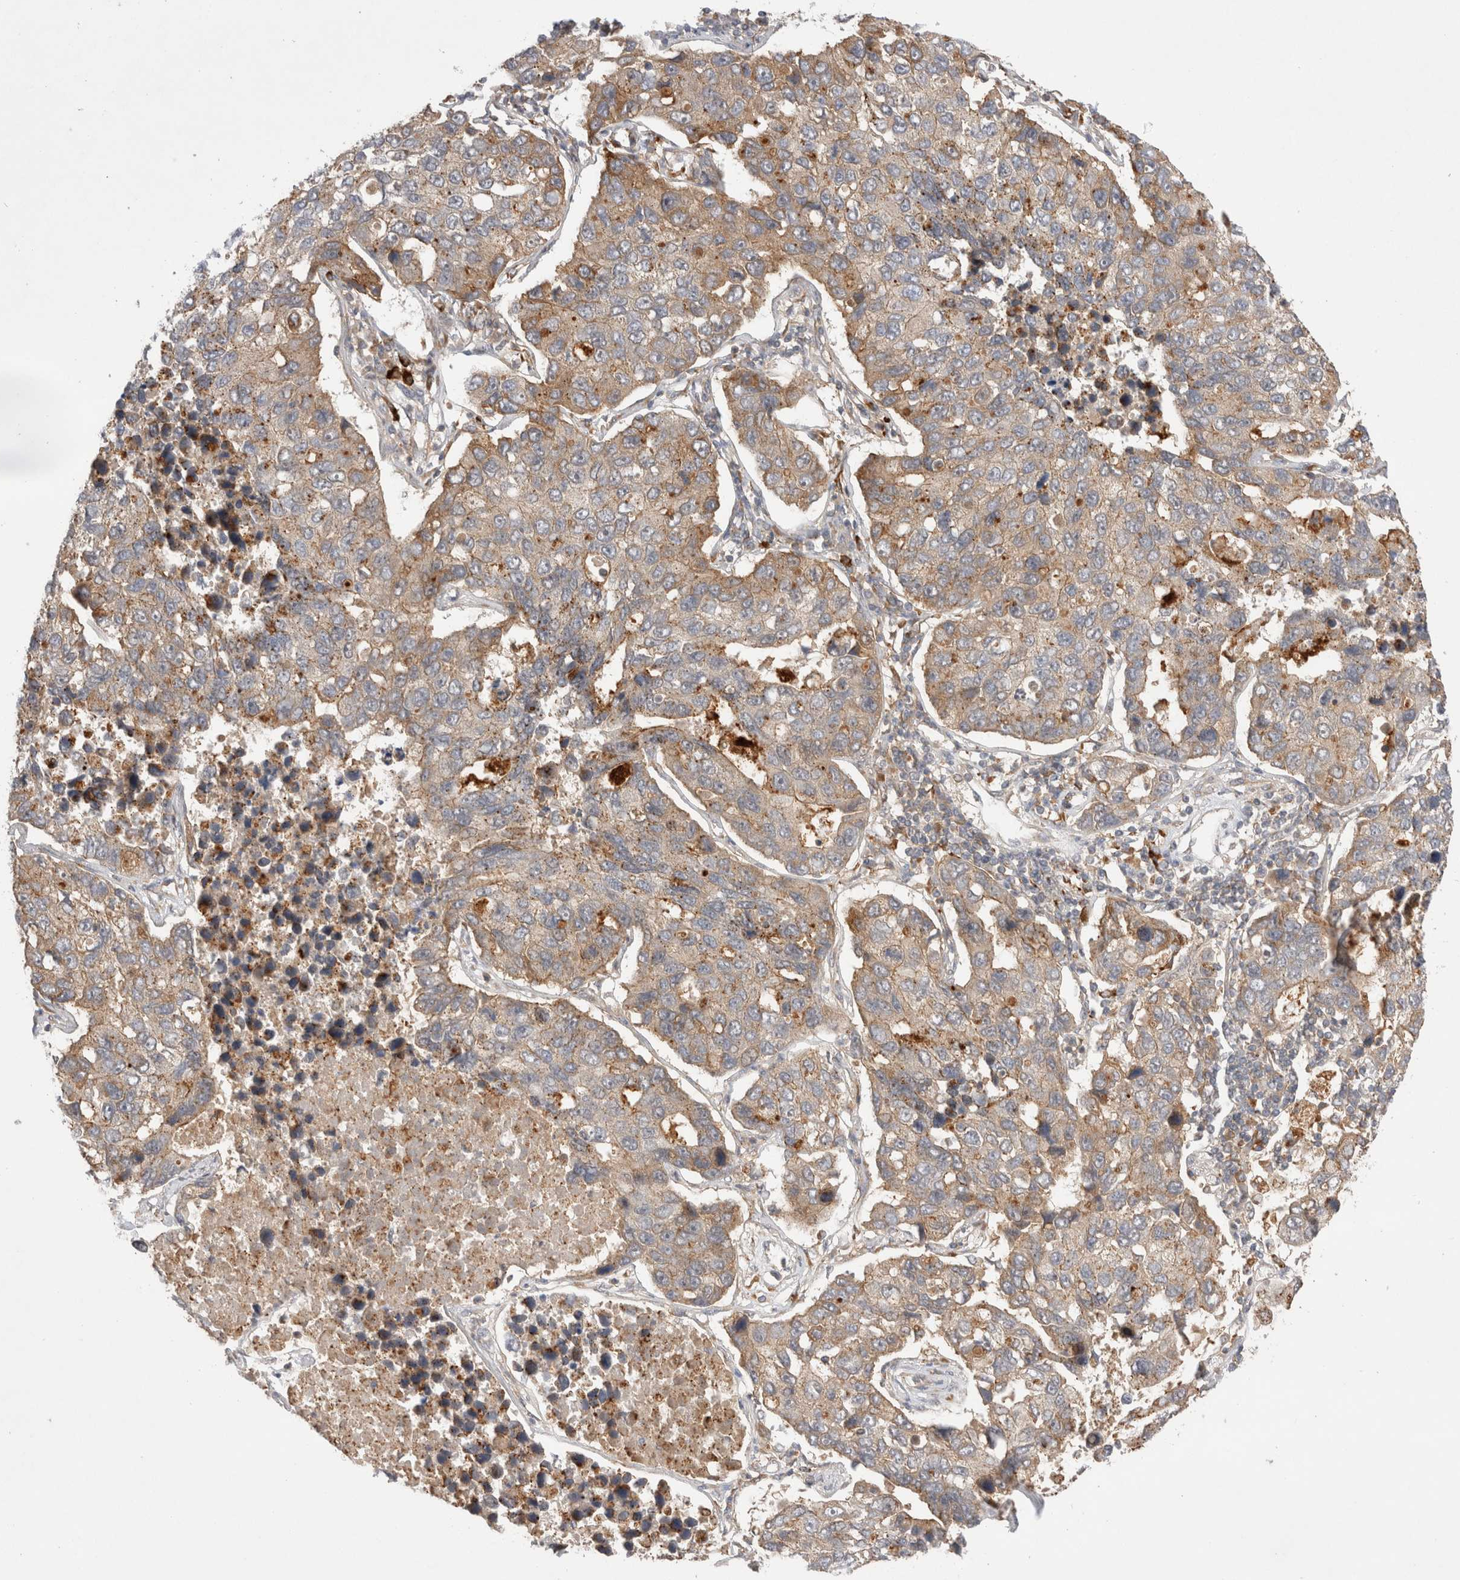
{"staining": {"intensity": "moderate", "quantity": "25%-75%", "location": "cytoplasmic/membranous"}, "tissue": "lung cancer", "cell_type": "Tumor cells", "image_type": "cancer", "snomed": [{"axis": "morphology", "description": "Adenocarcinoma, NOS"}, {"axis": "topography", "description": "Lung"}], "caption": "Brown immunohistochemical staining in human lung cancer displays moderate cytoplasmic/membranous expression in approximately 25%-75% of tumor cells.", "gene": "VPS28", "patient": {"sex": "male", "age": 64}}